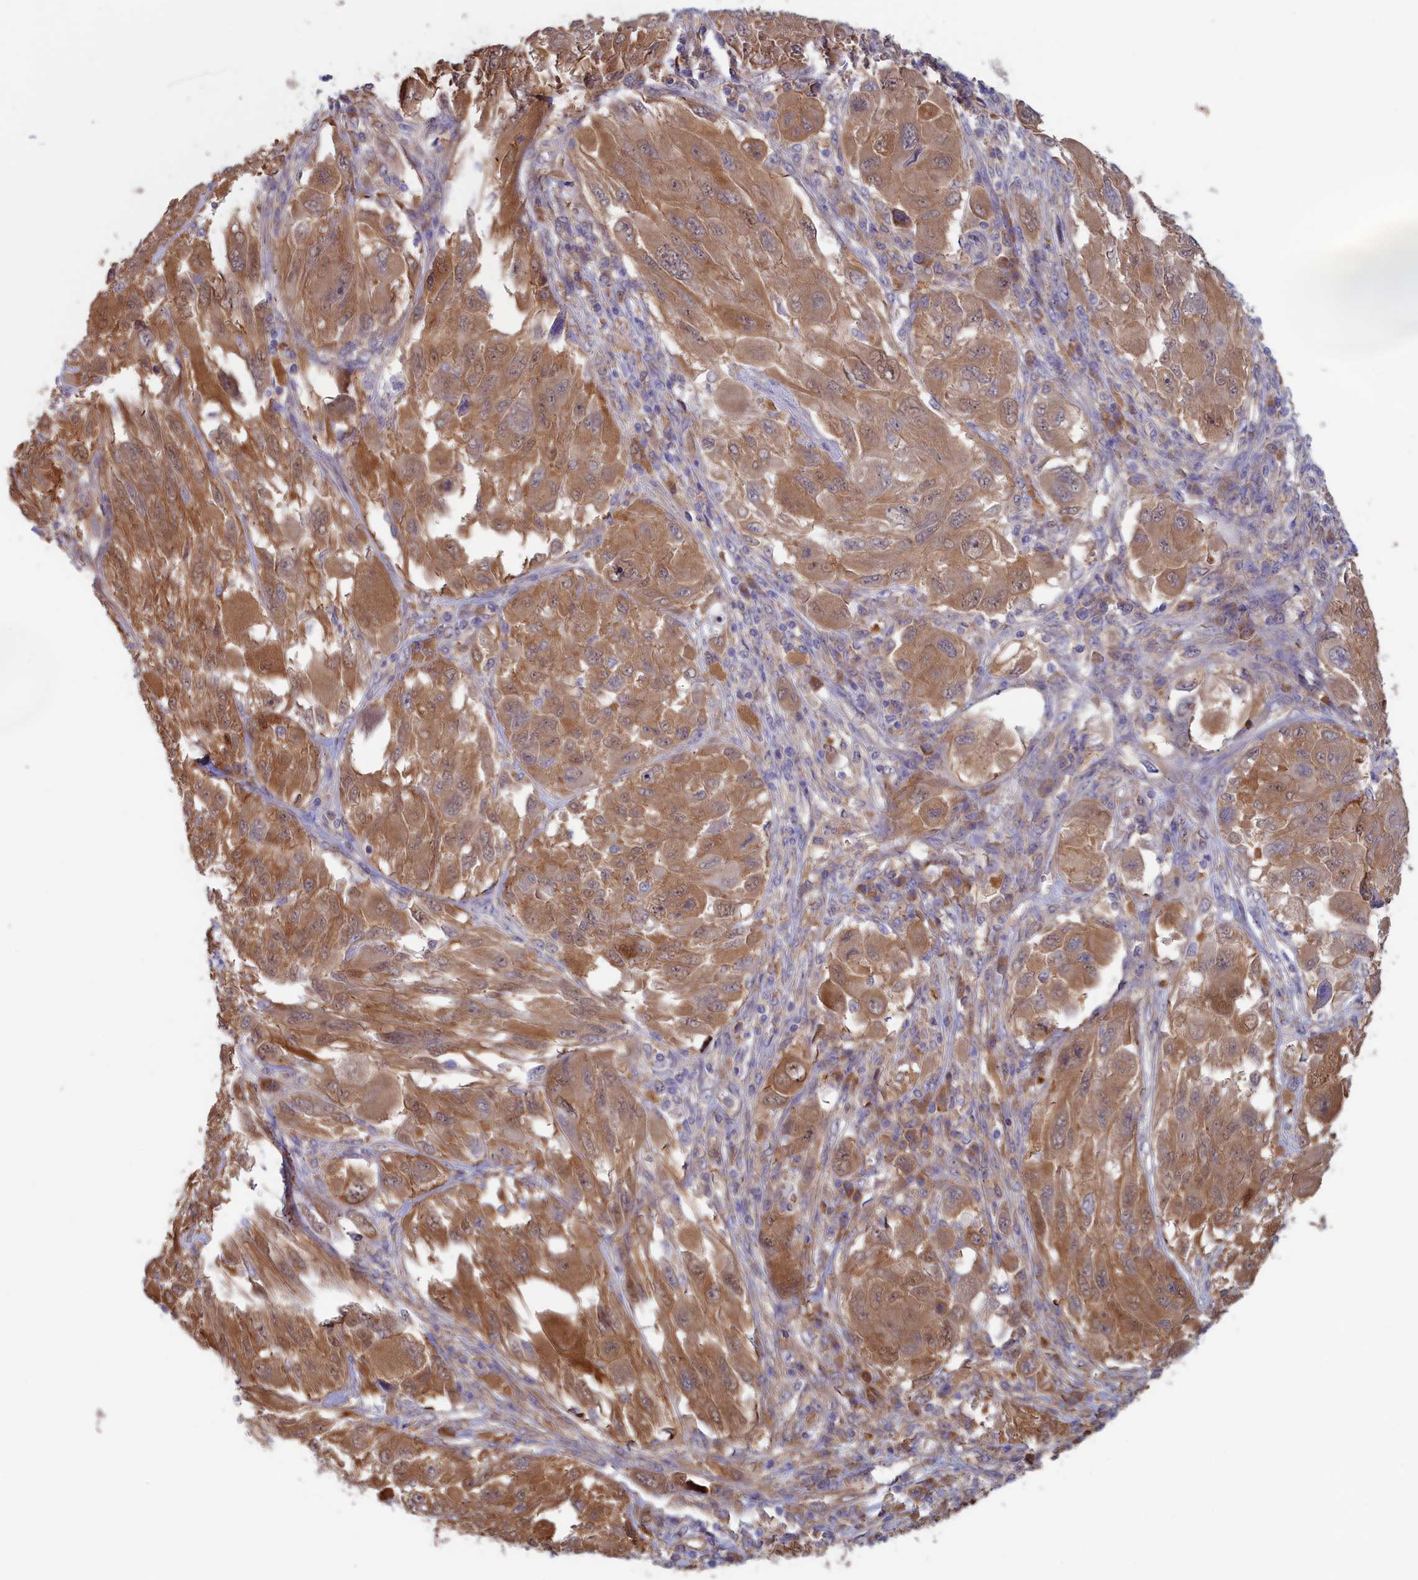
{"staining": {"intensity": "moderate", "quantity": ">75%", "location": "cytoplasmic/membranous"}, "tissue": "melanoma", "cell_type": "Tumor cells", "image_type": "cancer", "snomed": [{"axis": "morphology", "description": "Malignant melanoma, NOS"}, {"axis": "topography", "description": "Skin"}], "caption": "A medium amount of moderate cytoplasmic/membranous staining is seen in about >75% of tumor cells in melanoma tissue.", "gene": "SYNDIG1L", "patient": {"sex": "female", "age": 91}}